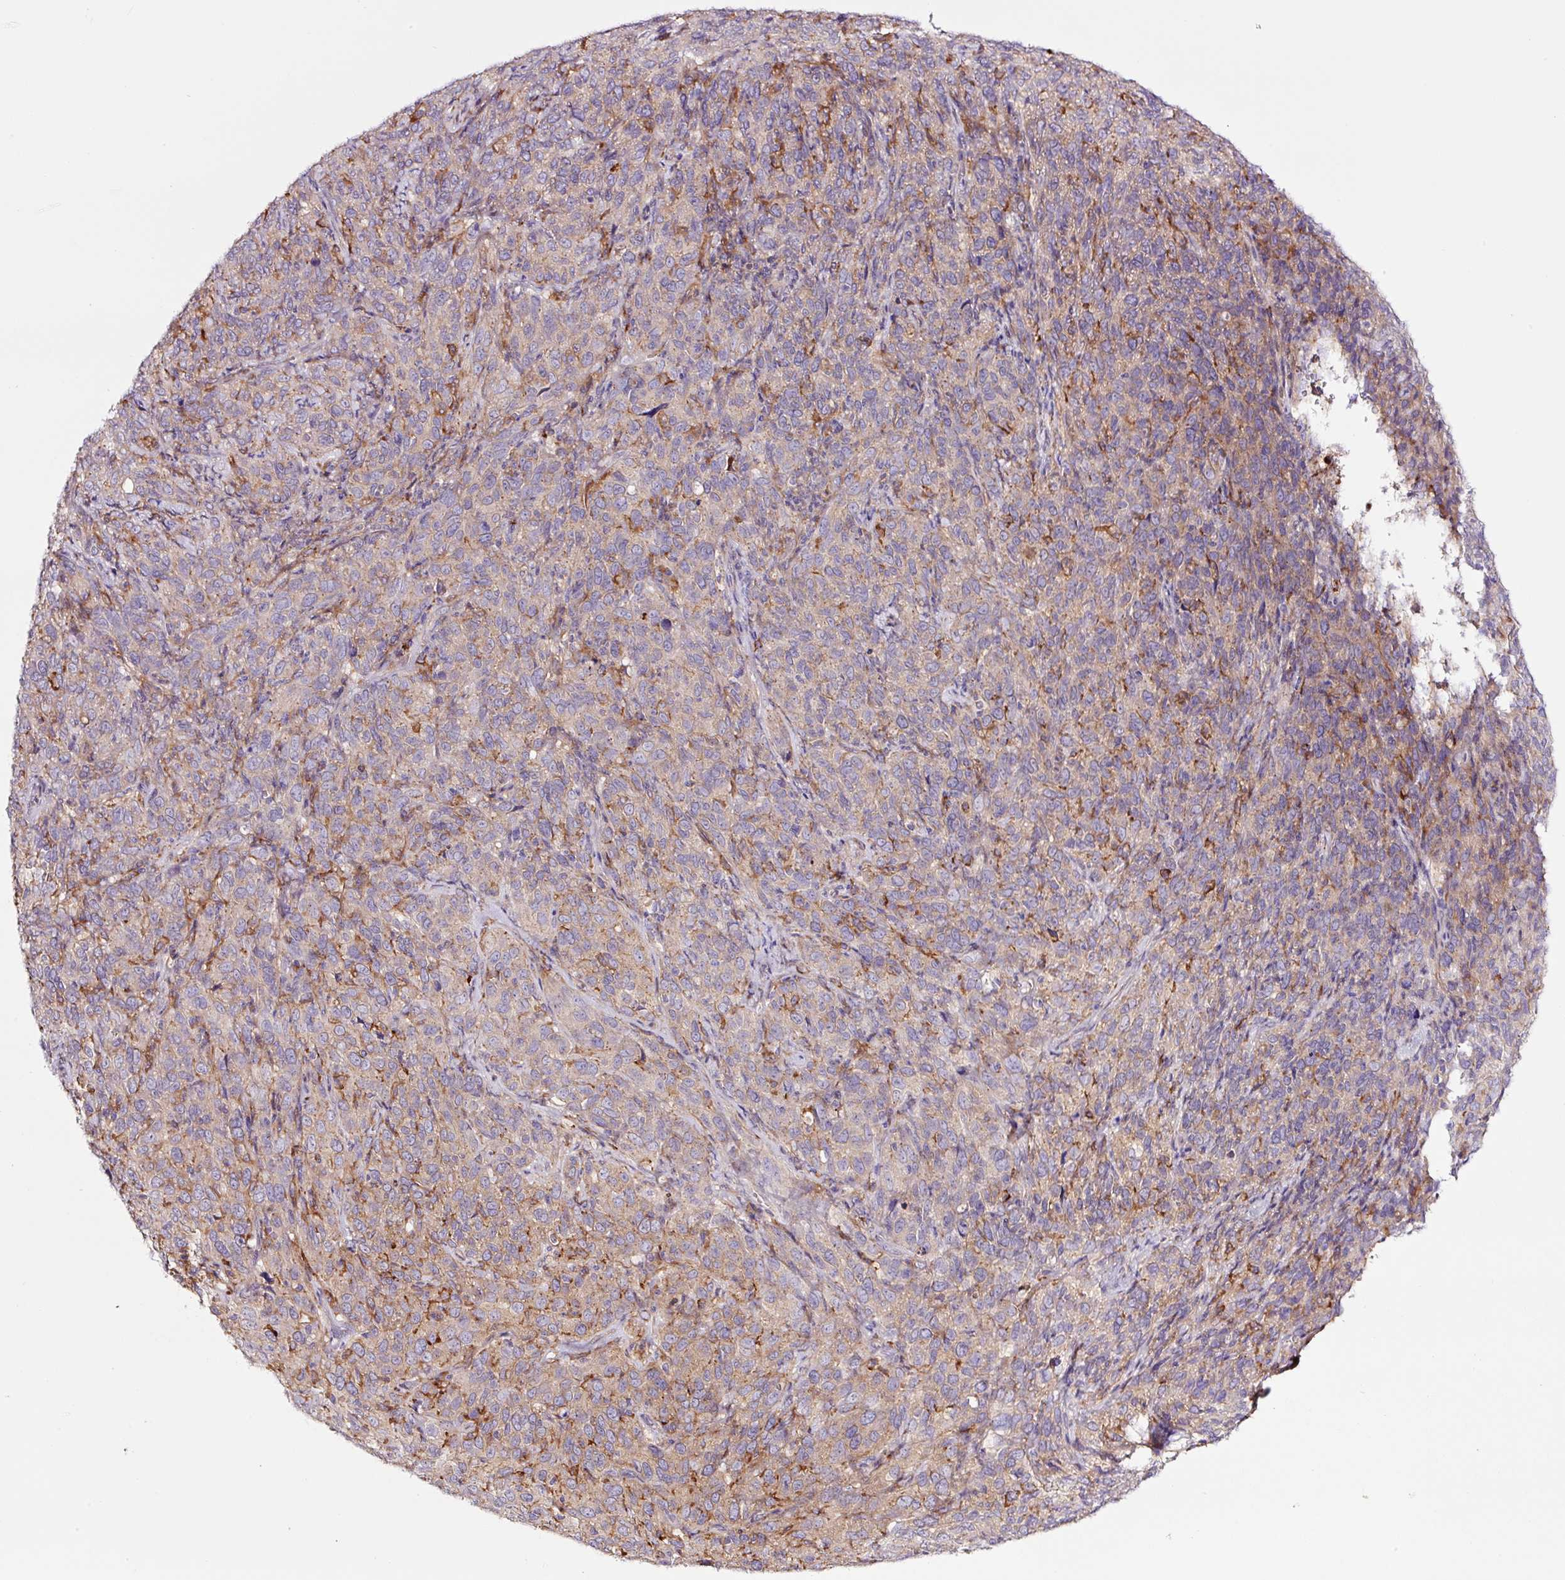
{"staining": {"intensity": "weak", "quantity": "25%-75%", "location": "cytoplasmic/membranous"}, "tissue": "cervical cancer", "cell_type": "Tumor cells", "image_type": "cancer", "snomed": [{"axis": "morphology", "description": "Normal tissue, NOS"}, {"axis": "morphology", "description": "Squamous cell carcinoma, NOS"}, {"axis": "topography", "description": "Cervix"}], "caption": "A photomicrograph showing weak cytoplasmic/membranous expression in about 25%-75% of tumor cells in cervical squamous cell carcinoma, as visualized by brown immunohistochemical staining.", "gene": "SH2D6", "patient": {"sex": "female", "age": 51}}